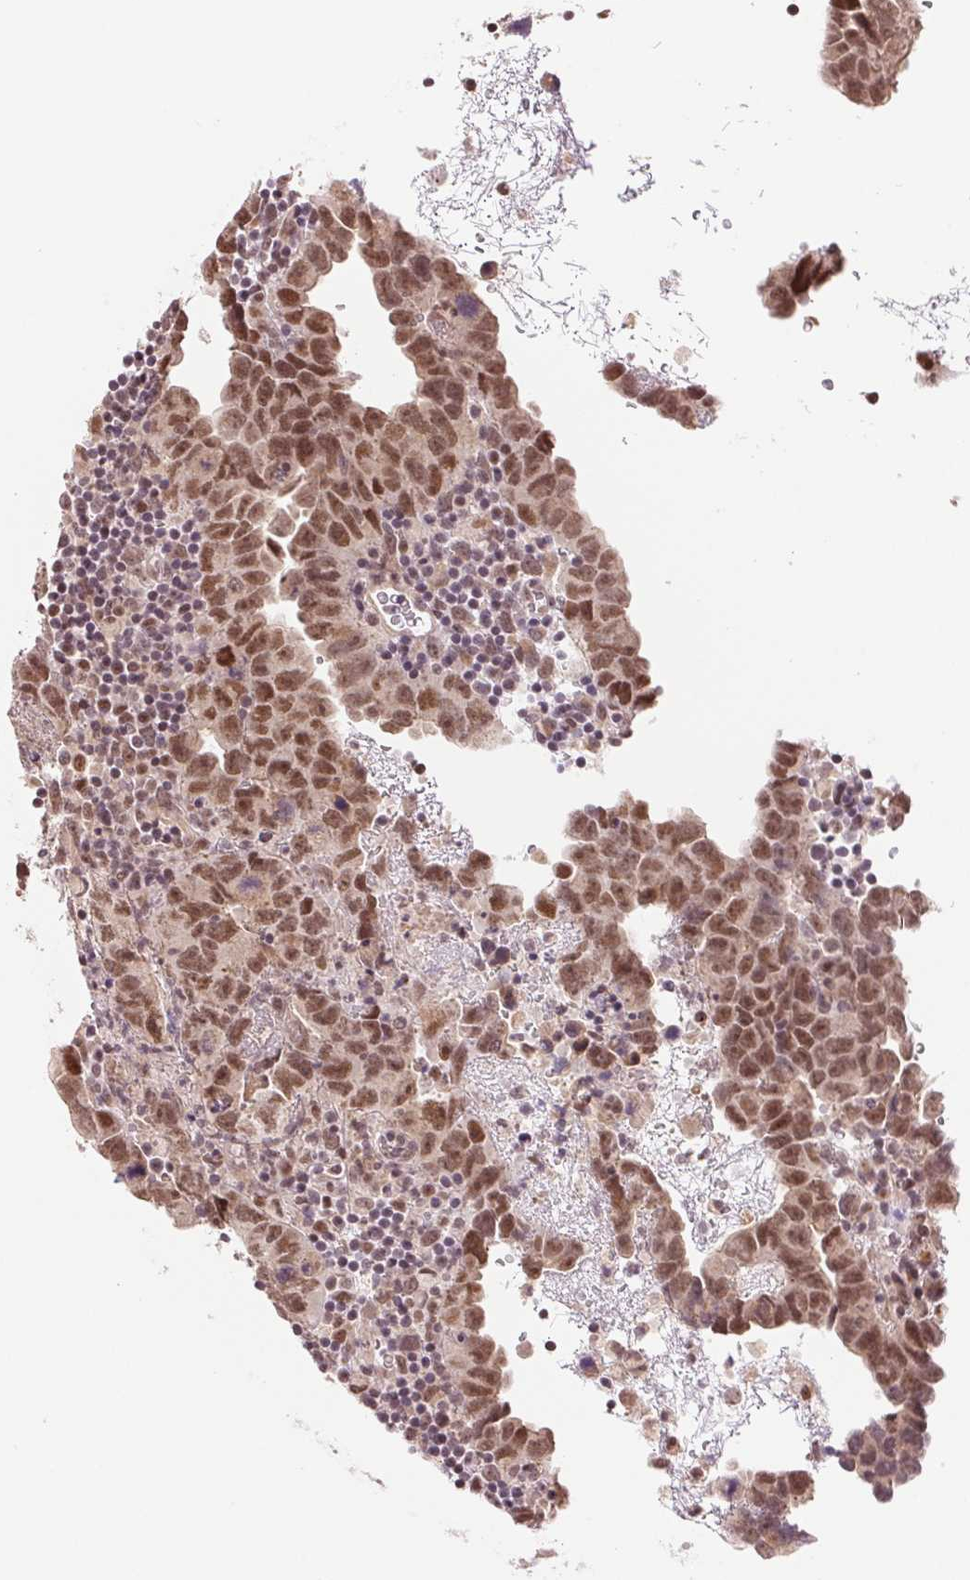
{"staining": {"intensity": "moderate", "quantity": ">75%", "location": "nuclear"}, "tissue": "testis cancer", "cell_type": "Tumor cells", "image_type": "cancer", "snomed": [{"axis": "morphology", "description": "Carcinoma, Embryonal, NOS"}, {"axis": "topography", "description": "Testis"}], "caption": "Protein positivity by IHC shows moderate nuclear expression in about >75% of tumor cells in testis embryonal carcinoma.", "gene": "GRHL3", "patient": {"sex": "male", "age": 24}}